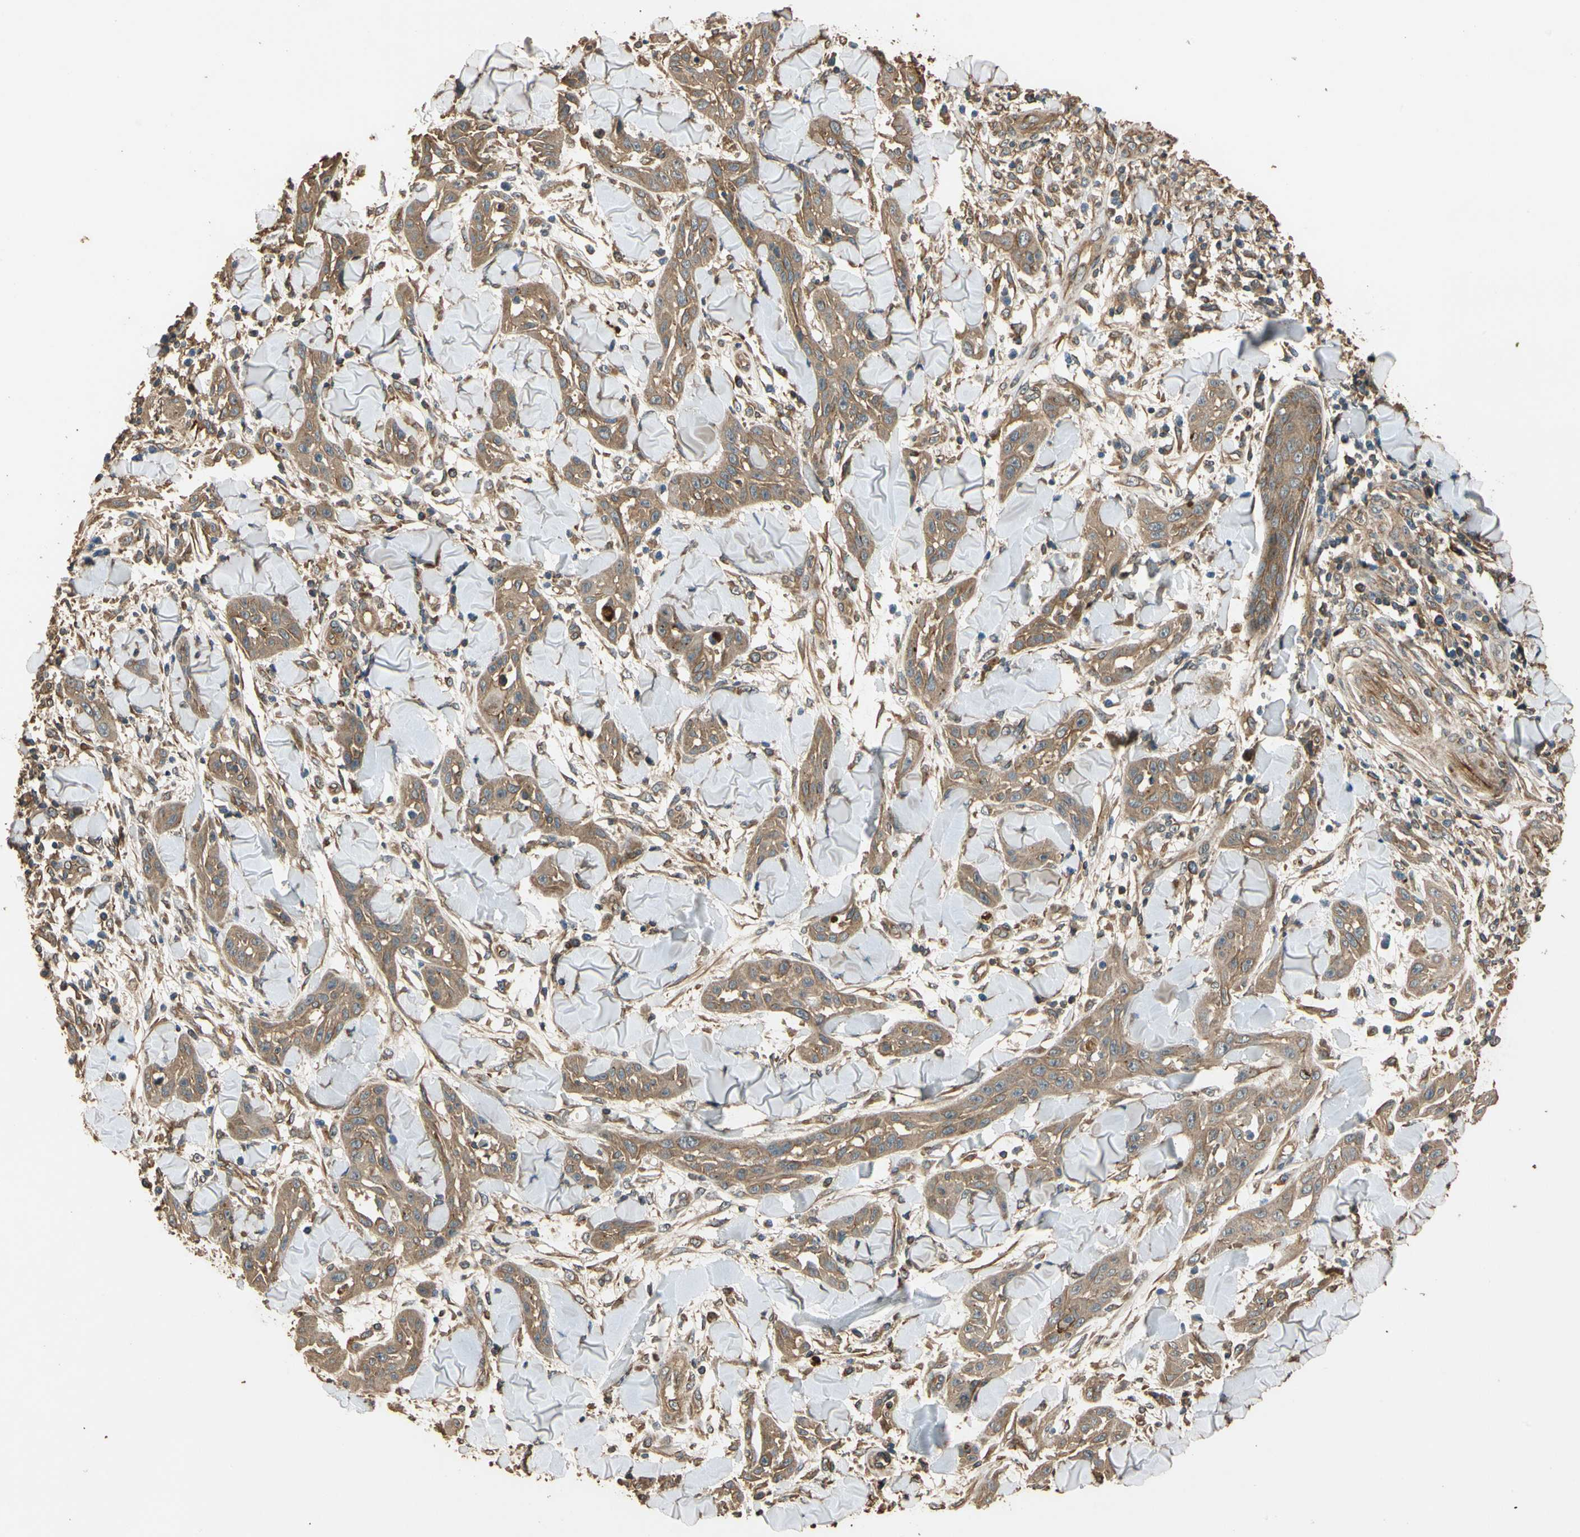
{"staining": {"intensity": "moderate", "quantity": ">75%", "location": "cytoplasmic/membranous"}, "tissue": "skin cancer", "cell_type": "Tumor cells", "image_type": "cancer", "snomed": [{"axis": "morphology", "description": "Squamous cell carcinoma, NOS"}, {"axis": "topography", "description": "Skin"}], "caption": "Moderate cytoplasmic/membranous positivity for a protein is present in approximately >75% of tumor cells of squamous cell carcinoma (skin) using immunohistochemistry (IHC).", "gene": "MGRN1", "patient": {"sex": "male", "age": 24}}